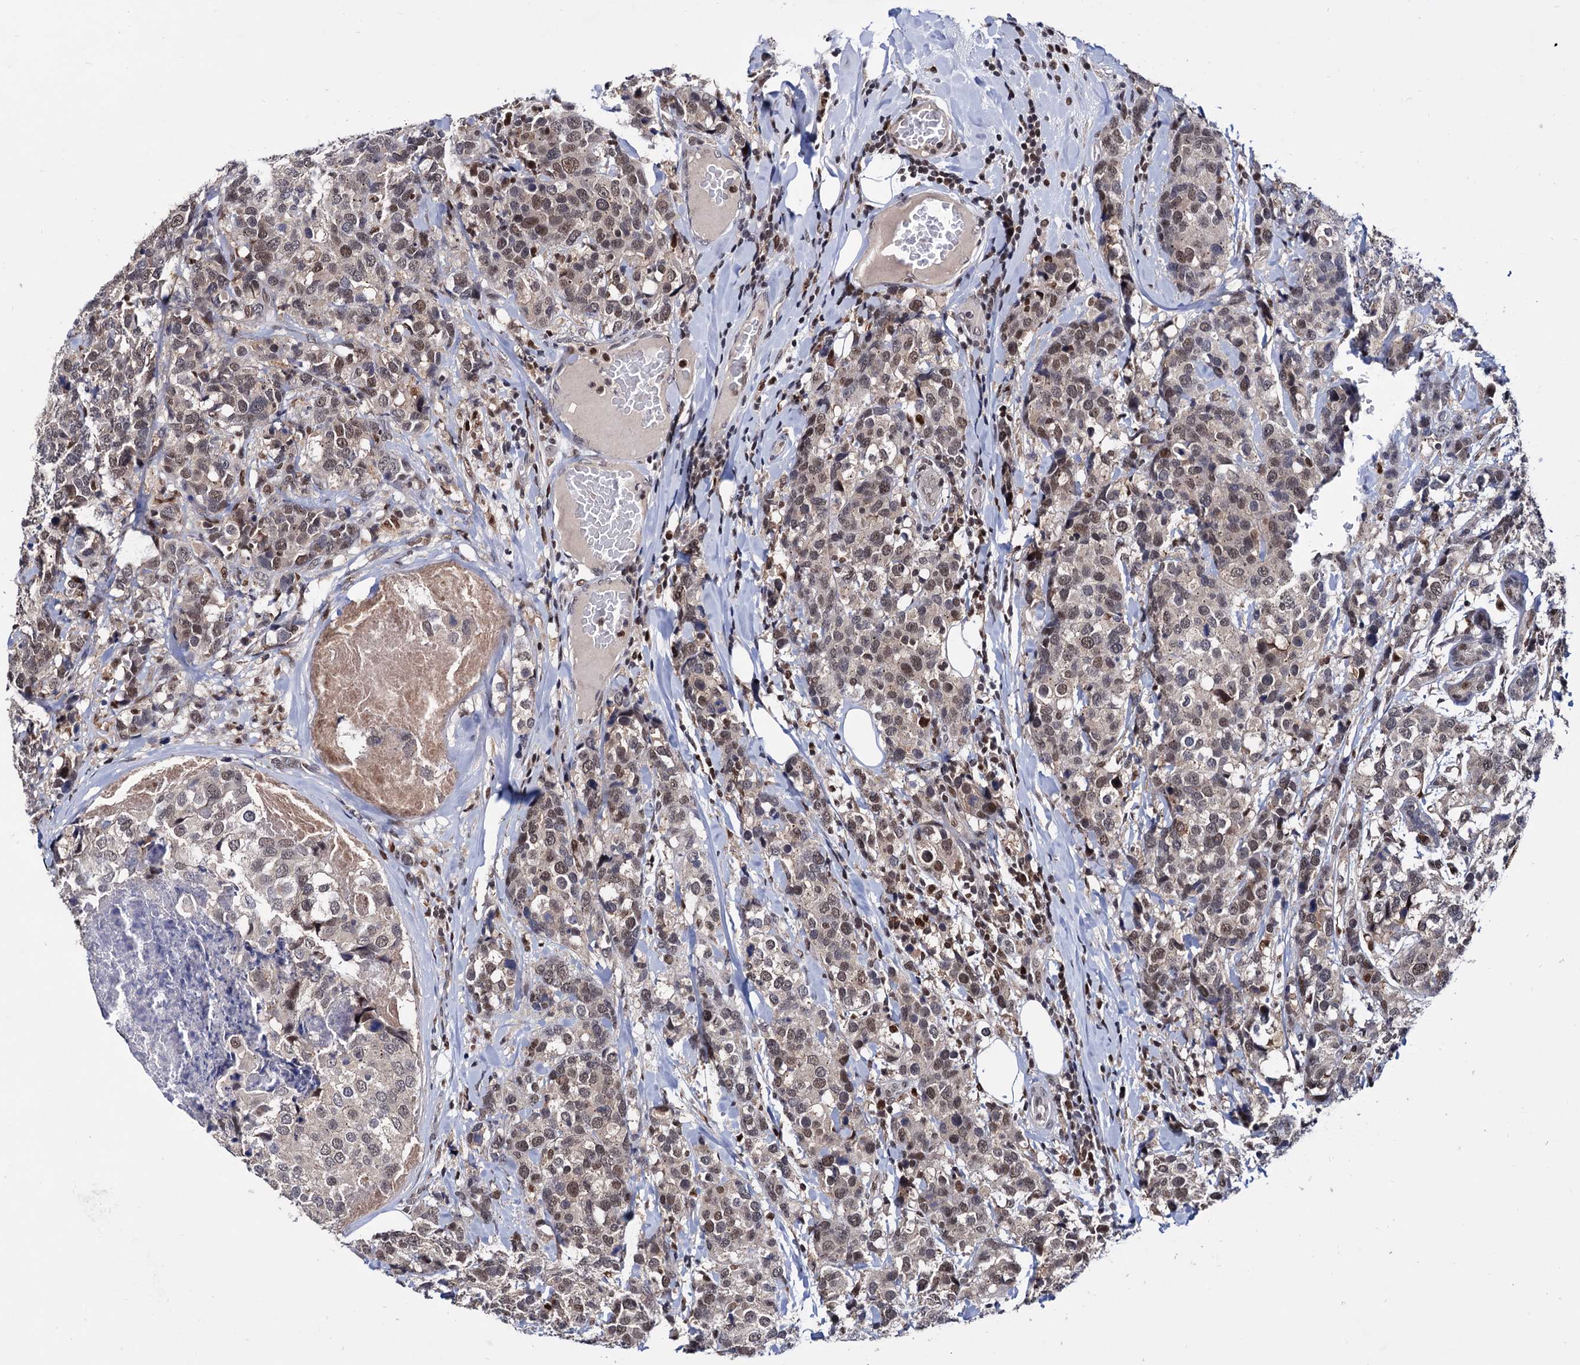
{"staining": {"intensity": "moderate", "quantity": "25%-75%", "location": "nuclear"}, "tissue": "breast cancer", "cell_type": "Tumor cells", "image_type": "cancer", "snomed": [{"axis": "morphology", "description": "Lobular carcinoma"}, {"axis": "topography", "description": "Breast"}], "caption": "Breast lobular carcinoma stained for a protein (brown) exhibits moderate nuclear positive expression in about 25%-75% of tumor cells.", "gene": "RNASEH2B", "patient": {"sex": "female", "age": 59}}